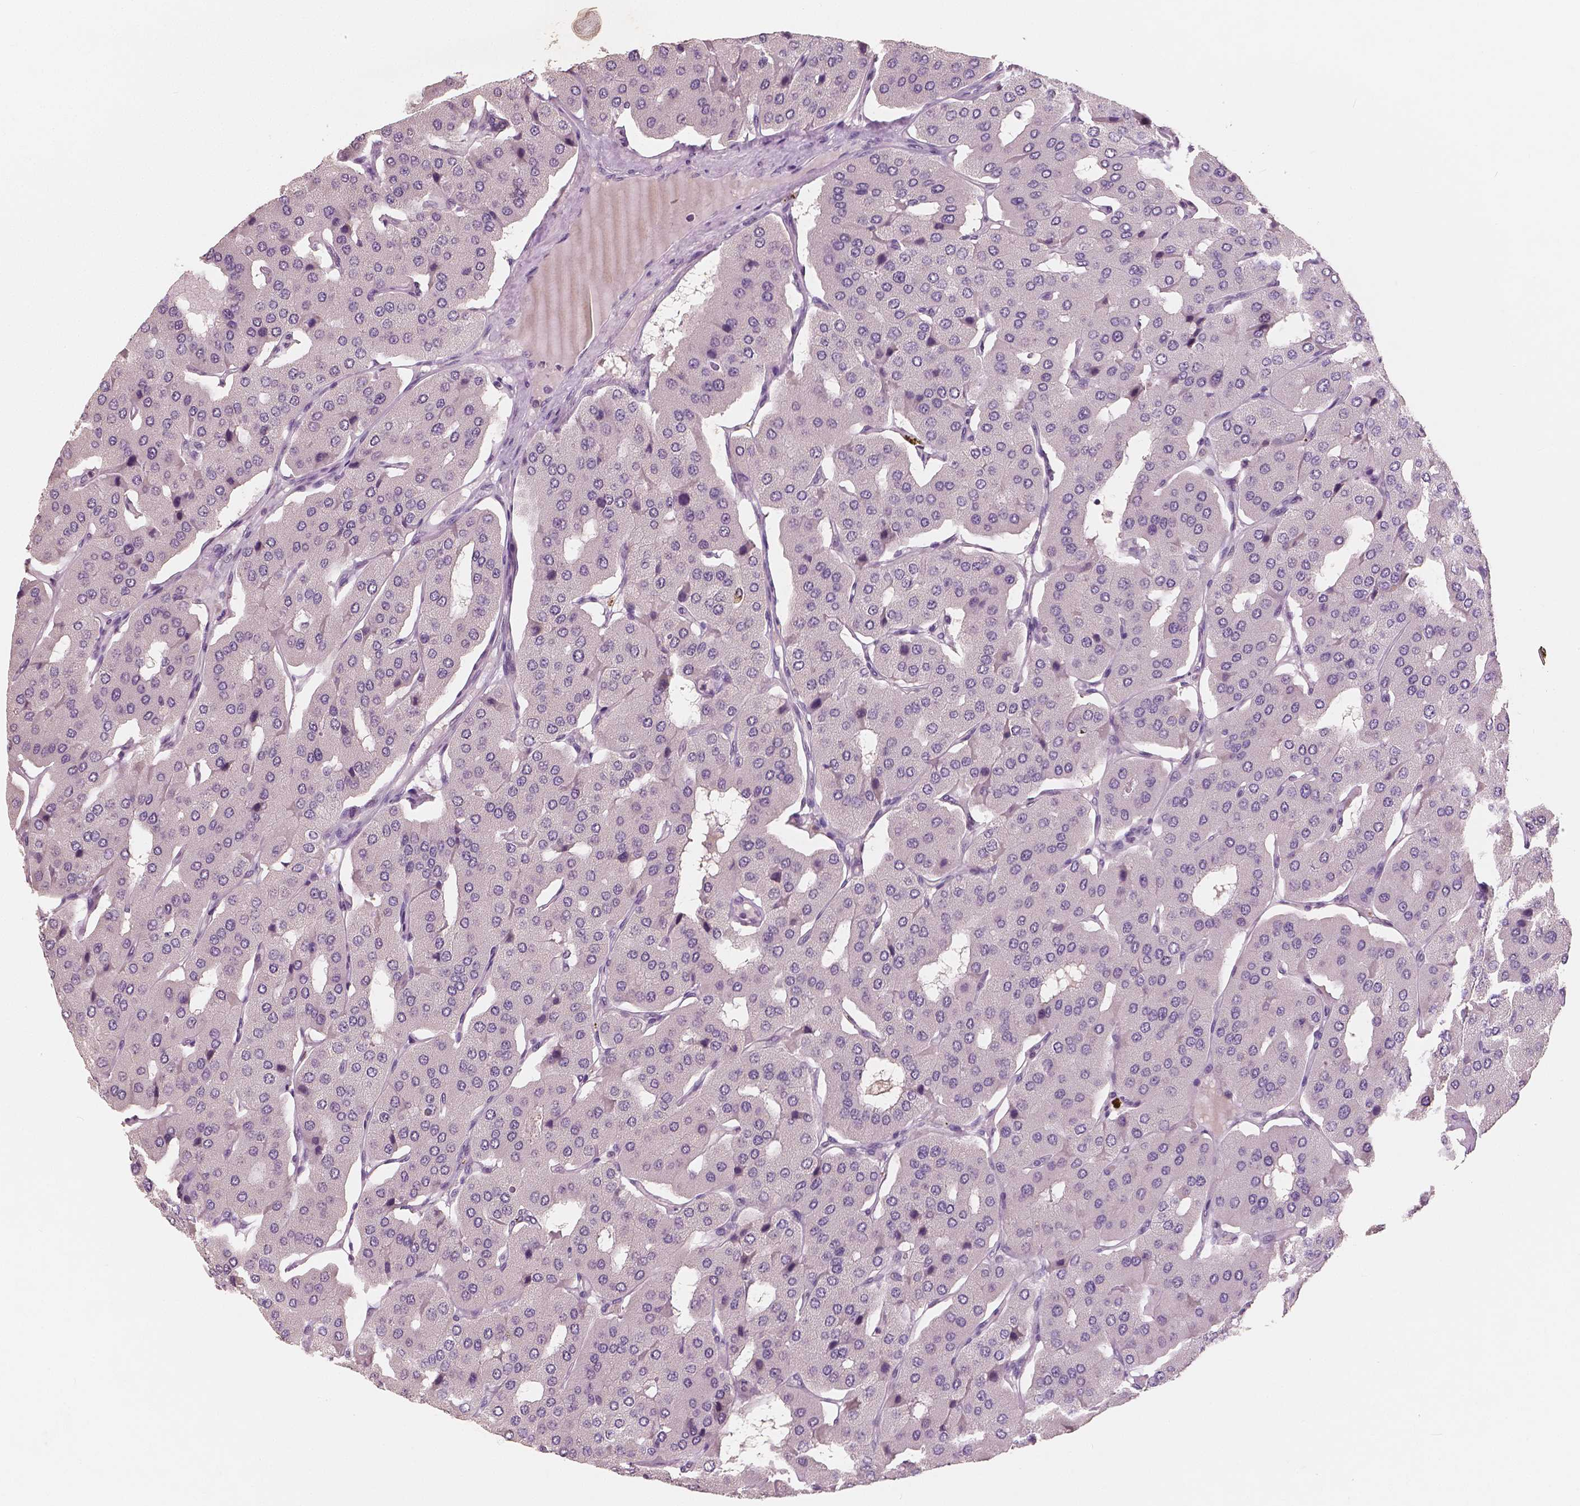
{"staining": {"intensity": "negative", "quantity": "none", "location": "none"}, "tissue": "parathyroid gland", "cell_type": "Glandular cells", "image_type": "normal", "snomed": [{"axis": "morphology", "description": "Normal tissue, NOS"}, {"axis": "morphology", "description": "Adenoma, NOS"}, {"axis": "topography", "description": "Parathyroid gland"}], "caption": "This is a photomicrograph of immunohistochemistry (IHC) staining of benign parathyroid gland, which shows no positivity in glandular cells.", "gene": "RNASE7", "patient": {"sex": "female", "age": 86}}